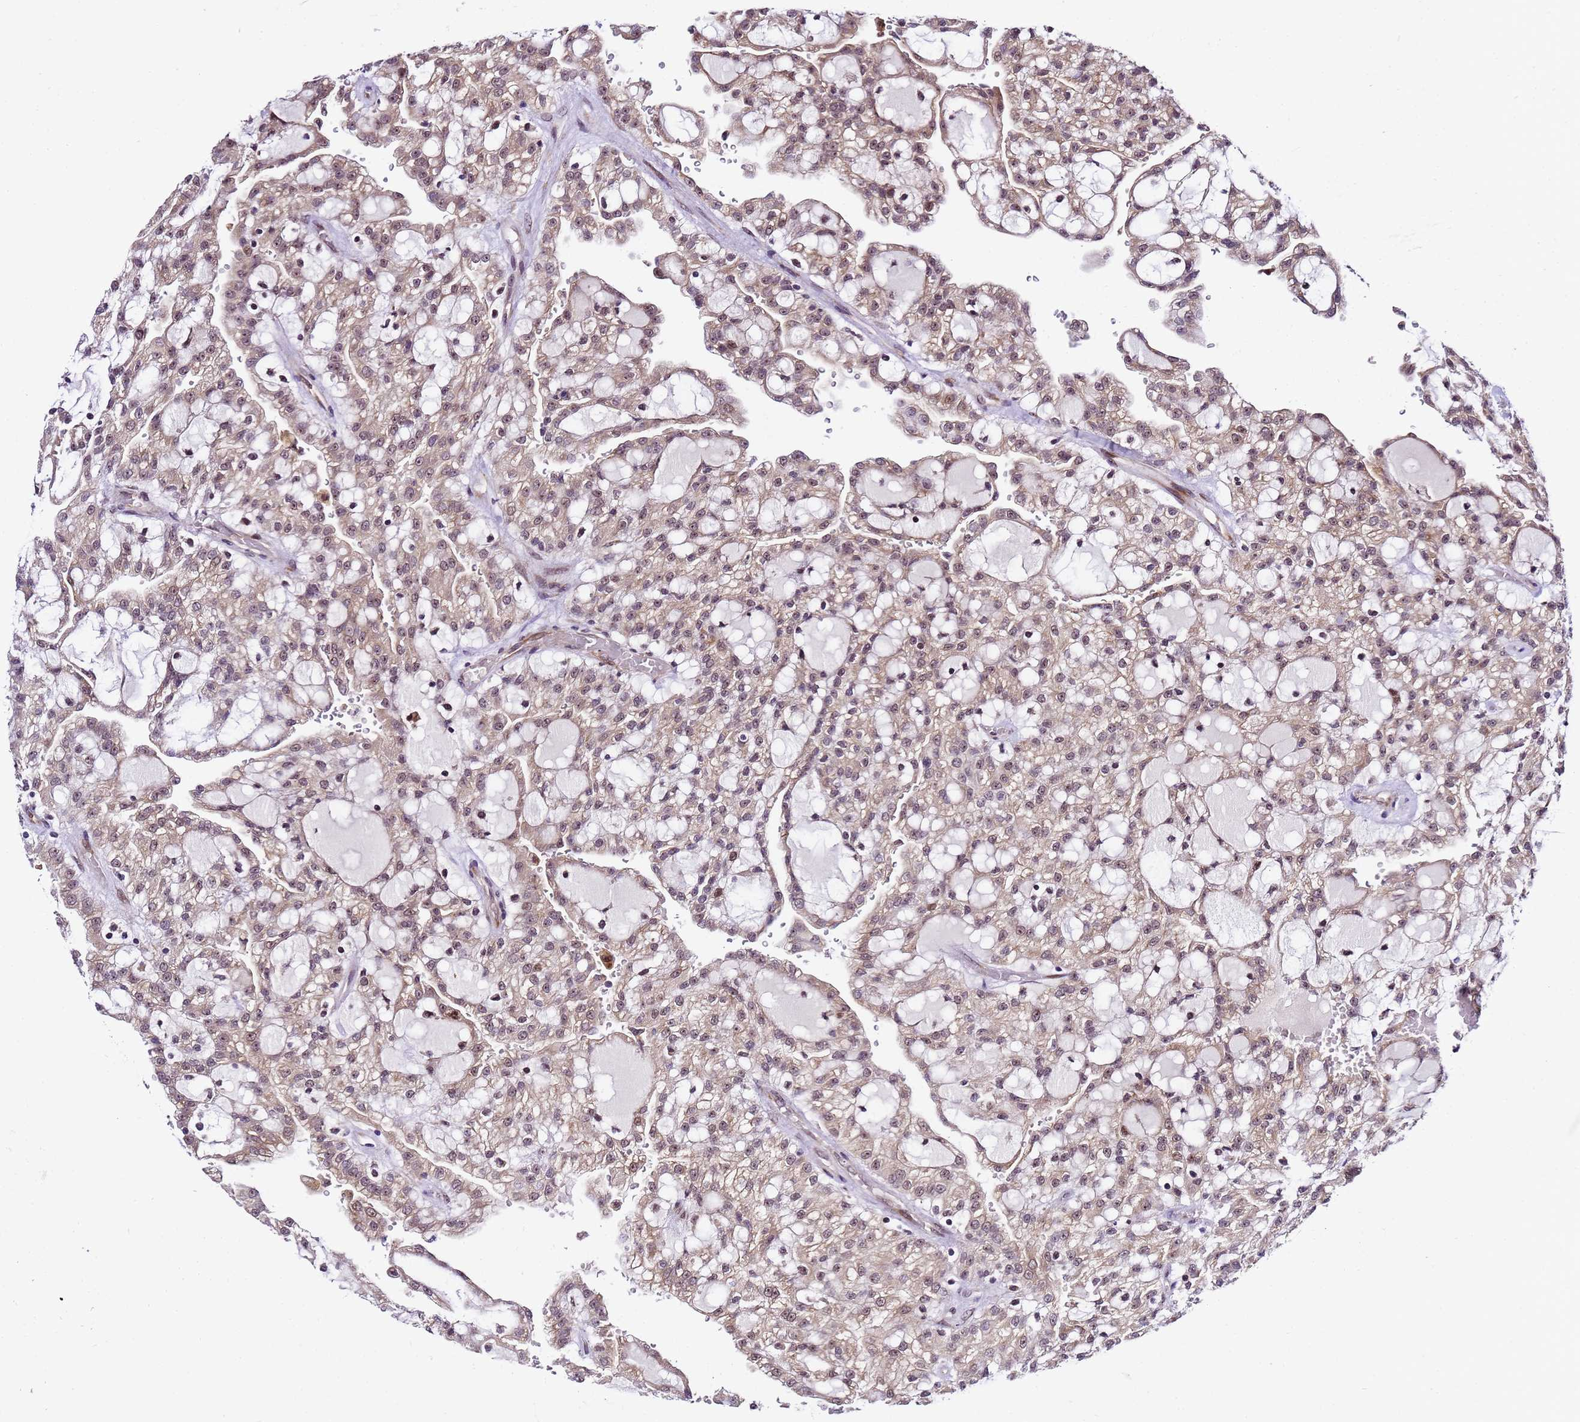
{"staining": {"intensity": "weak", "quantity": "25%-75%", "location": "cytoplasmic/membranous,nuclear"}, "tissue": "renal cancer", "cell_type": "Tumor cells", "image_type": "cancer", "snomed": [{"axis": "morphology", "description": "Adenocarcinoma, NOS"}, {"axis": "topography", "description": "Kidney"}], "caption": "Weak cytoplasmic/membranous and nuclear expression is seen in approximately 25%-75% of tumor cells in adenocarcinoma (renal).", "gene": "SLX4IP", "patient": {"sex": "male", "age": 63}}